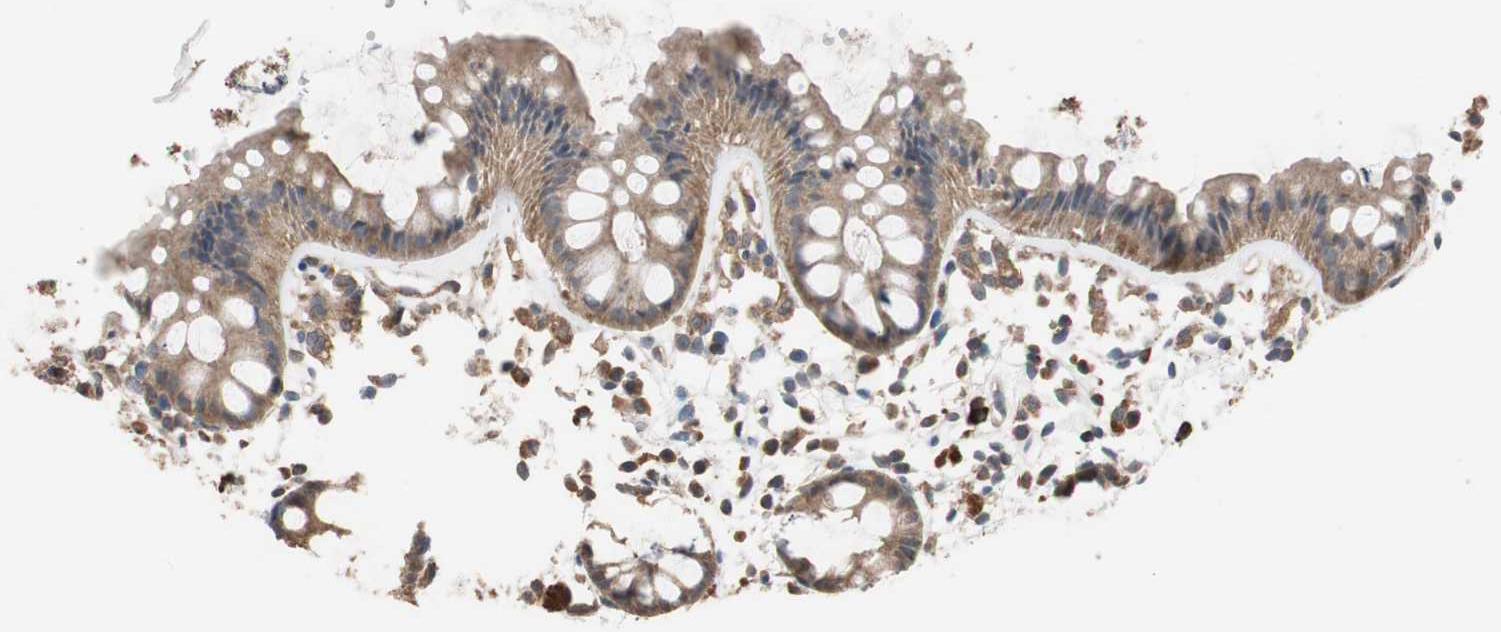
{"staining": {"intensity": "moderate", "quantity": ">75%", "location": "cytoplasmic/membranous"}, "tissue": "rectum", "cell_type": "Glandular cells", "image_type": "normal", "snomed": [{"axis": "morphology", "description": "Normal tissue, NOS"}, {"axis": "topography", "description": "Rectum"}], "caption": "Immunohistochemistry (DAB) staining of benign rectum shows moderate cytoplasmic/membranous protein expression in approximately >75% of glandular cells. The staining was performed using DAB to visualize the protein expression in brown, while the nuclei were stained in blue with hematoxylin (Magnification: 20x).", "gene": "MAP4K2", "patient": {"sex": "female", "age": 66}}